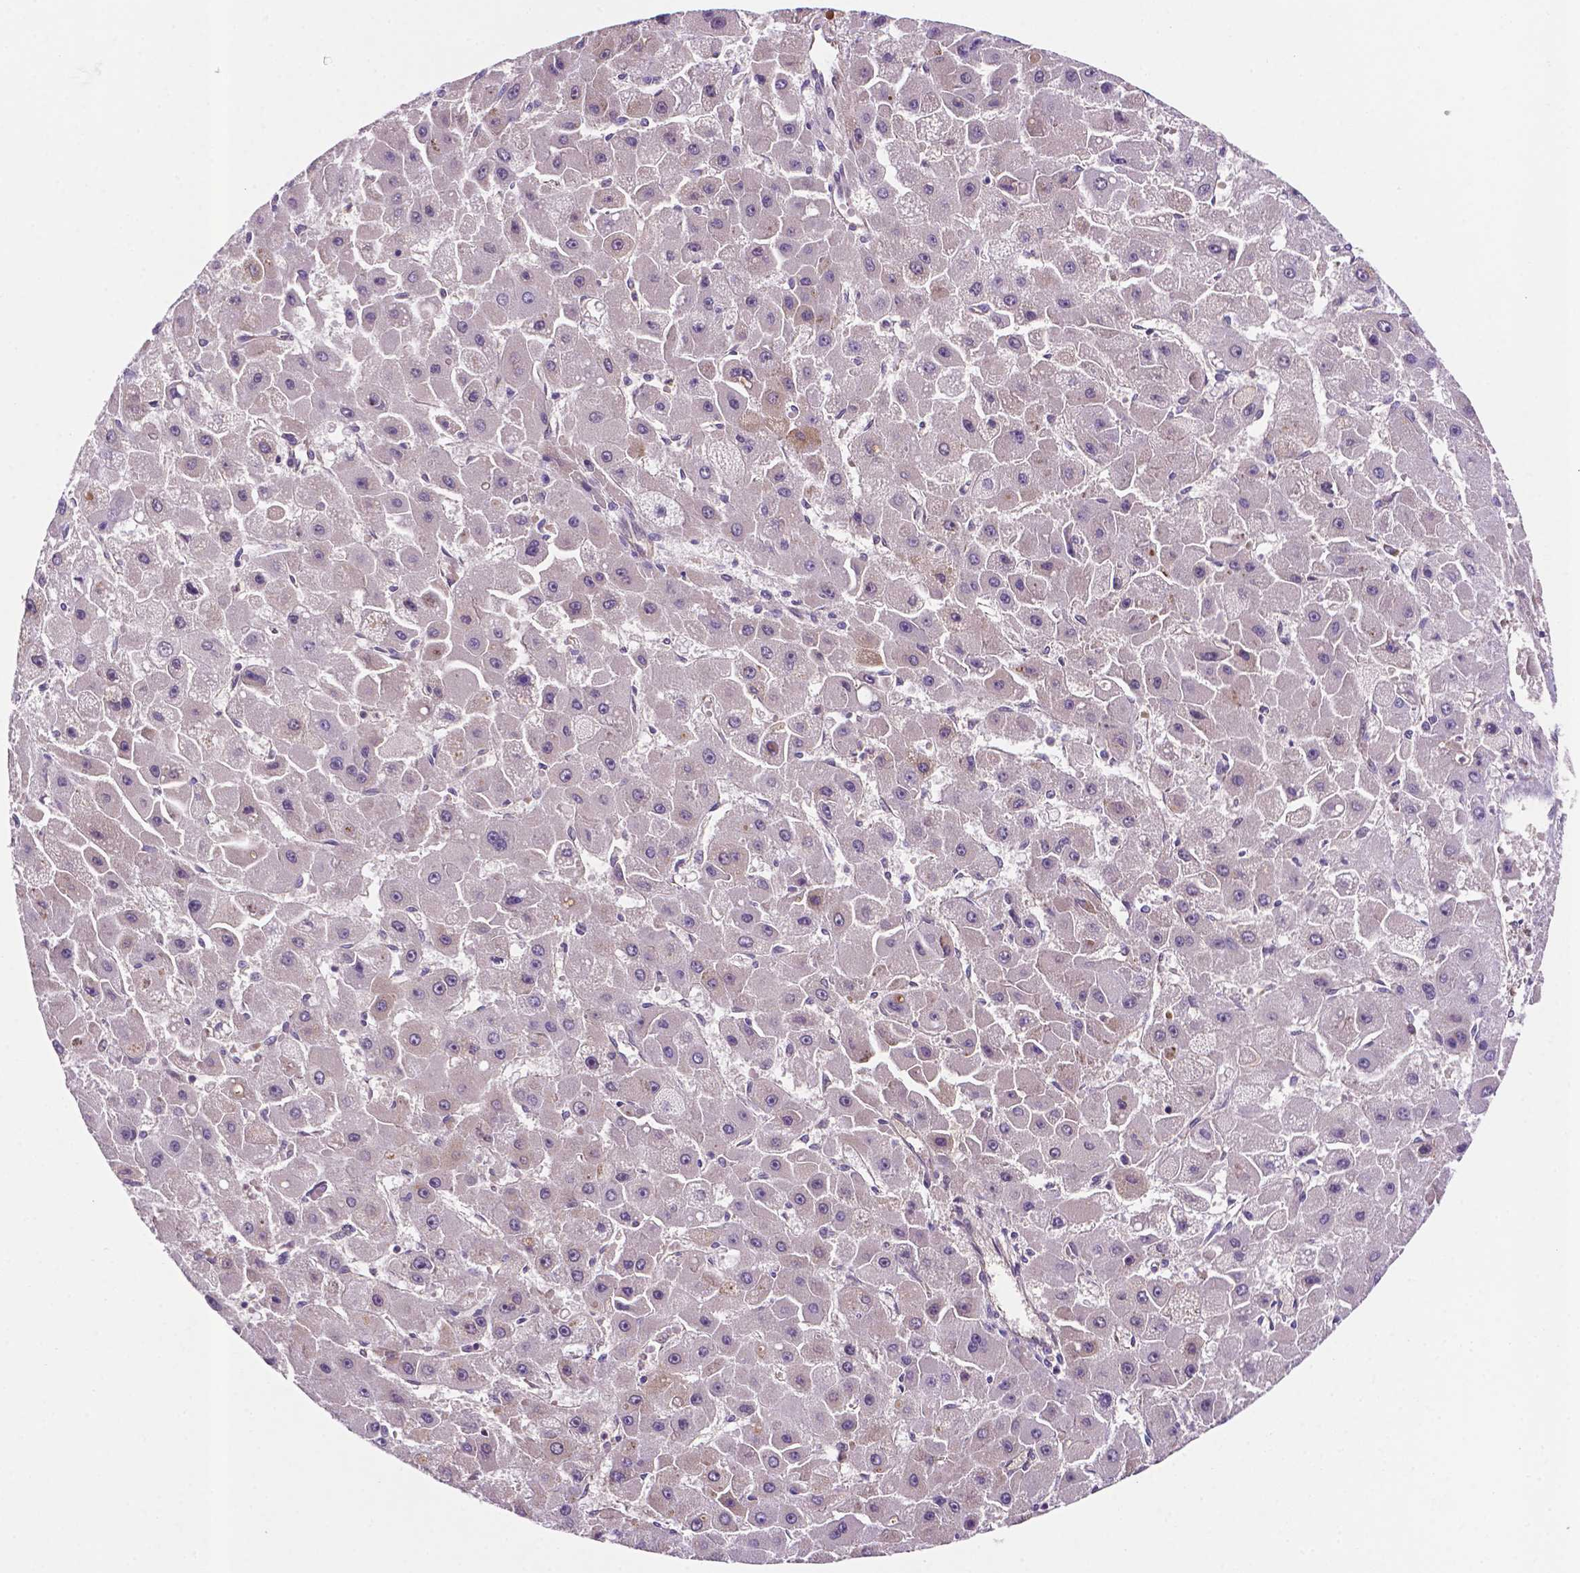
{"staining": {"intensity": "moderate", "quantity": "<25%", "location": "cytoplasmic/membranous"}, "tissue": "liver cancer", "cell_type": "Tumor cells", "image_type": "cancer", "snomed": [{"axis": "morphology", "description": "Carcinoma, Hepatocellular, NOS"}, {"axis": "topography", "description": "Liver"}], "caption": "Protein analysis of liver hepatocellular carcinoma tissue shows moderate cytoplasmic/membranous positivity in approximately <25% of tumor cells.", "gene": "TM4SF20", "patient": {"sex": "female", "age": 25}}